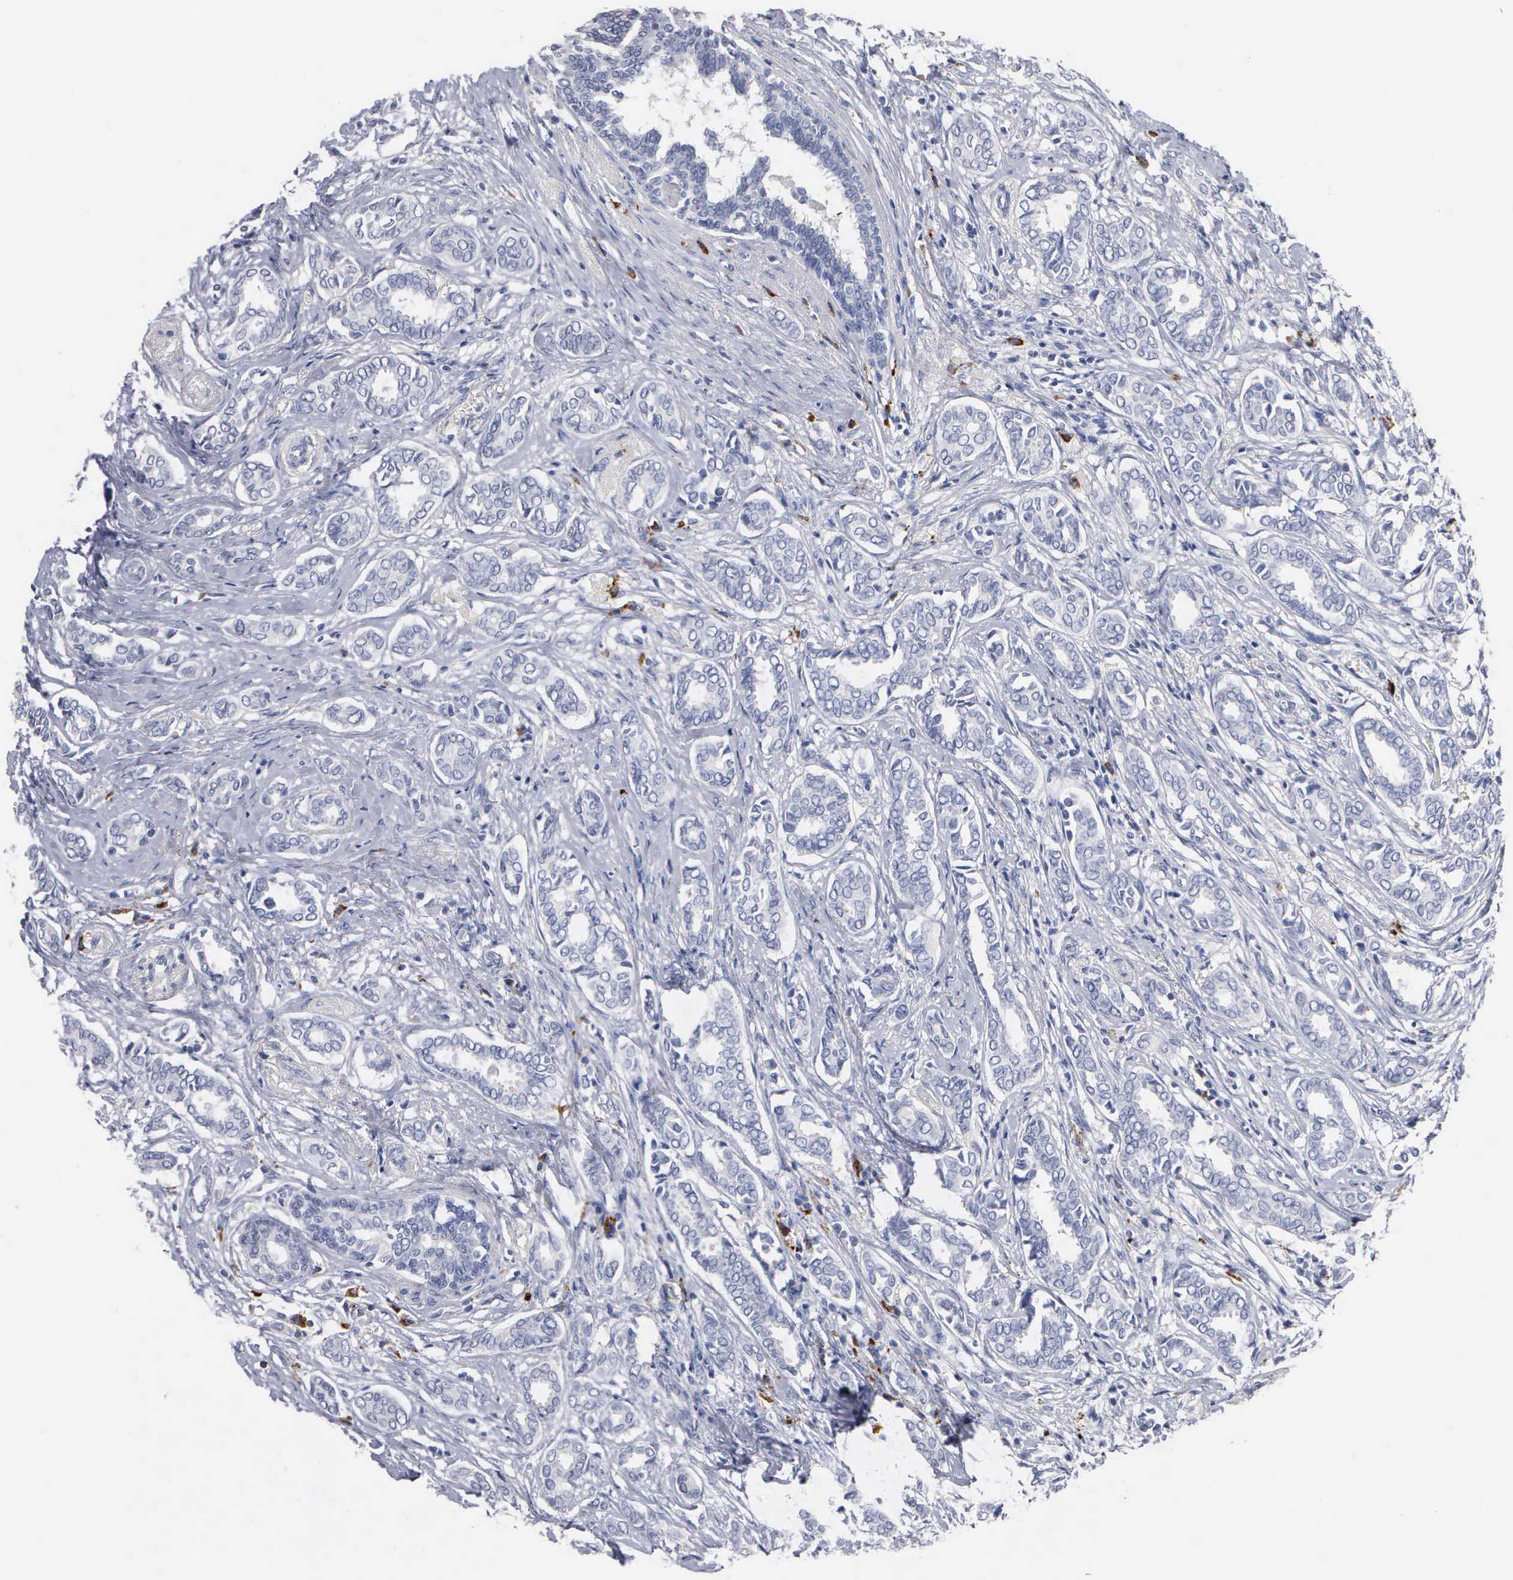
{"staining": {"intensity": "negative", "quantity": "none", "location": "none"}, "tissue": "breast cancer", "cell_type": "Tumor cells", "image_type": "cancer", "snomed": [{"axis": "morphology", "description": "Duct carcinoma"}, {"axis": "topography", "description": "Breast"}], "caption": "Immunohistochemistry image of neoplastic tissue: invasive ductal carcinoma (breast) stained with DAB (3,3'-diaminobenzidine) displays no significant protein staining in tumor cells. (DAB IHC visualized using brightfield microscopy, high magnification).", "gene": "ASPHD2", "patient": {"sex": "female", "age": 50}}